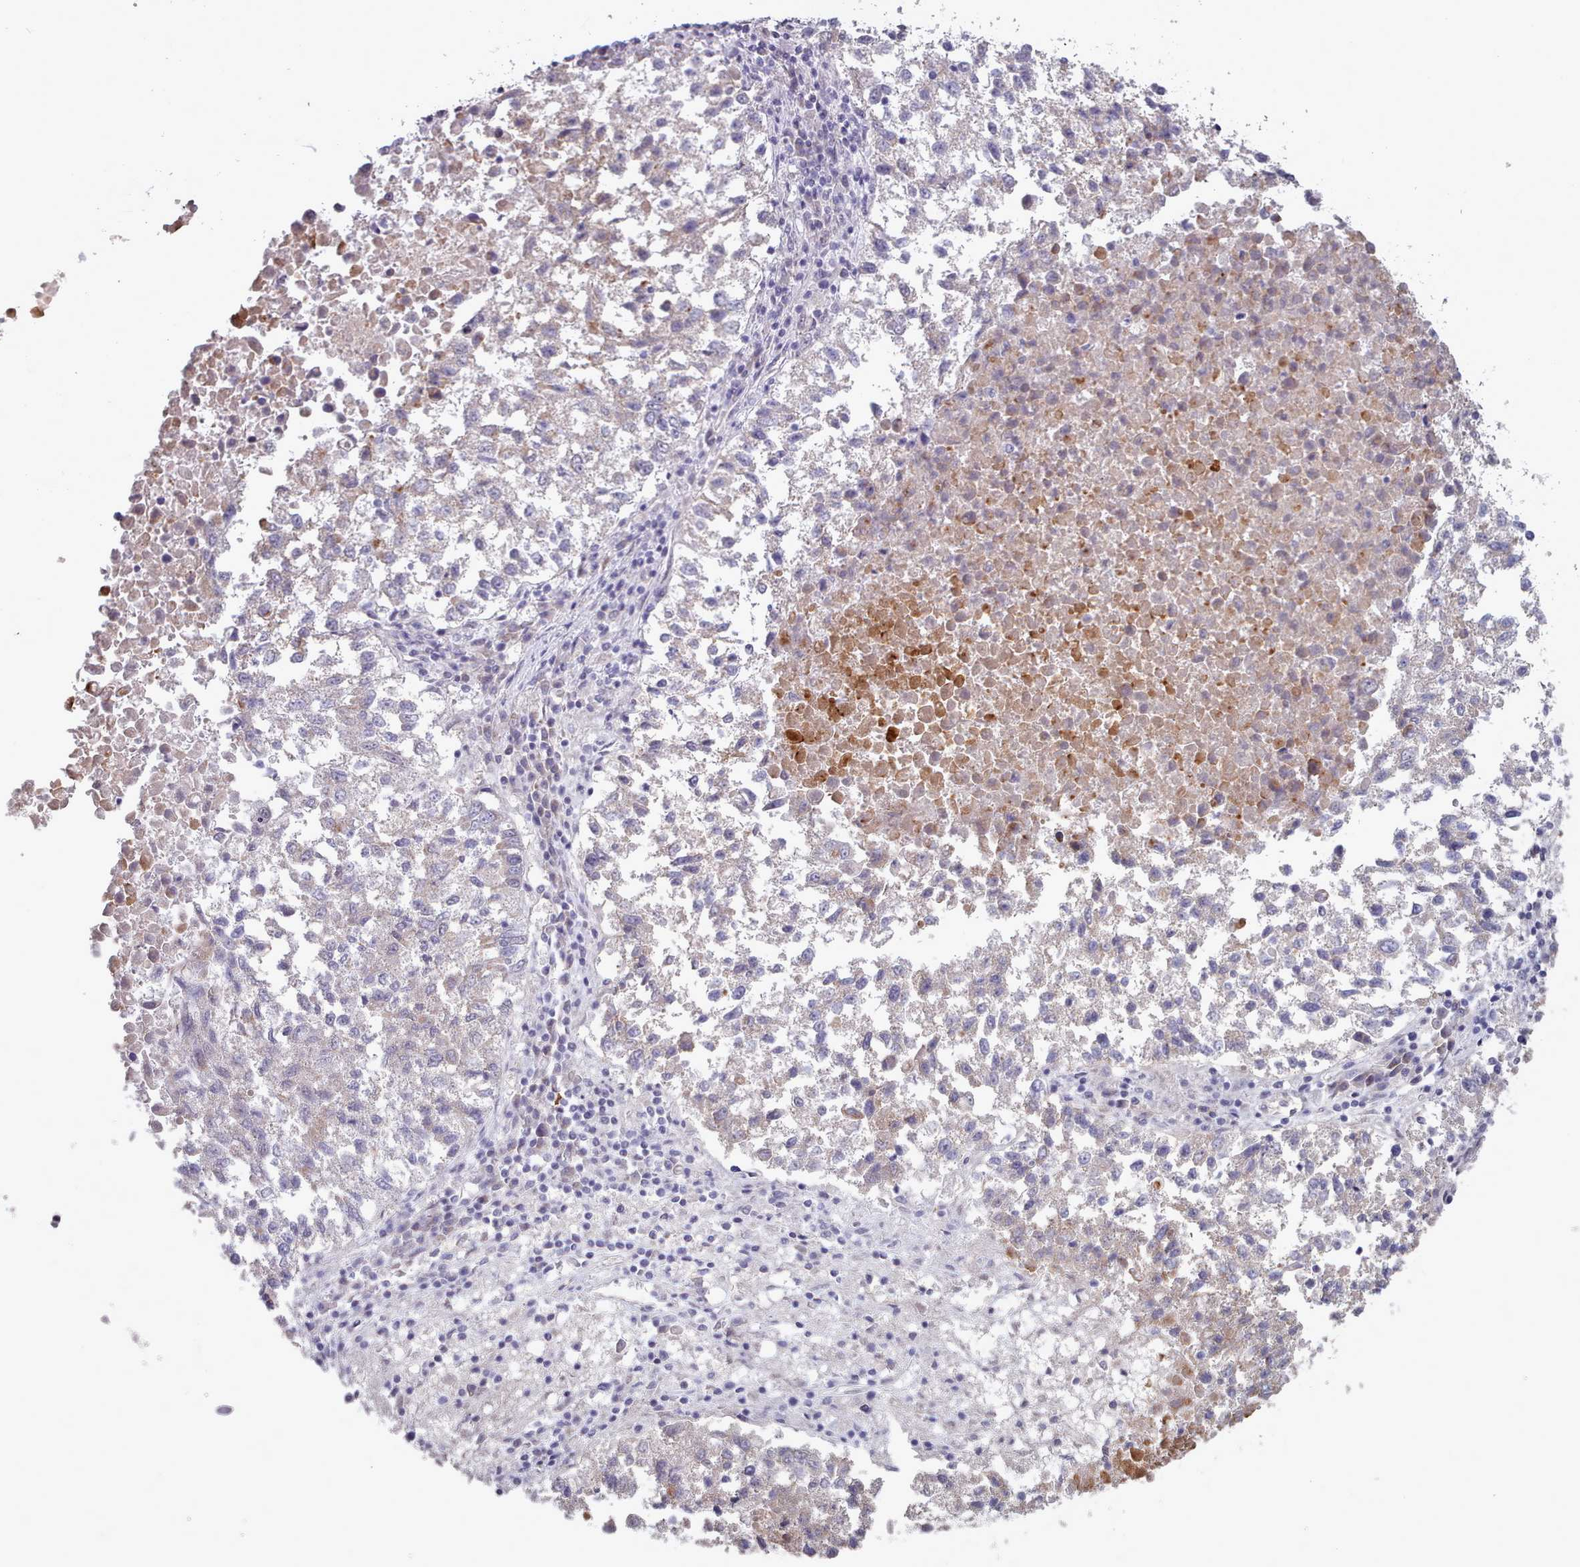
{"staining": {"intensity": "weak", "quantity": "<25%", "location": "cytoplasmic/membranous"}, "tissue": "lung cancer", "cell_type": "Tumor cells", "image_type": "cancer", "snomed": [{"axis": "morphology", "description": "Squamous cell carcinoma, NOS"}, {"axis": "topography", "description": "Lung"}], "caption": "The histopathology image displays no staining of tumor cells in squamous cell carcinoma (lung).", "gene": "TRARG1", "patient": {"sex": "male", "age": 73}}